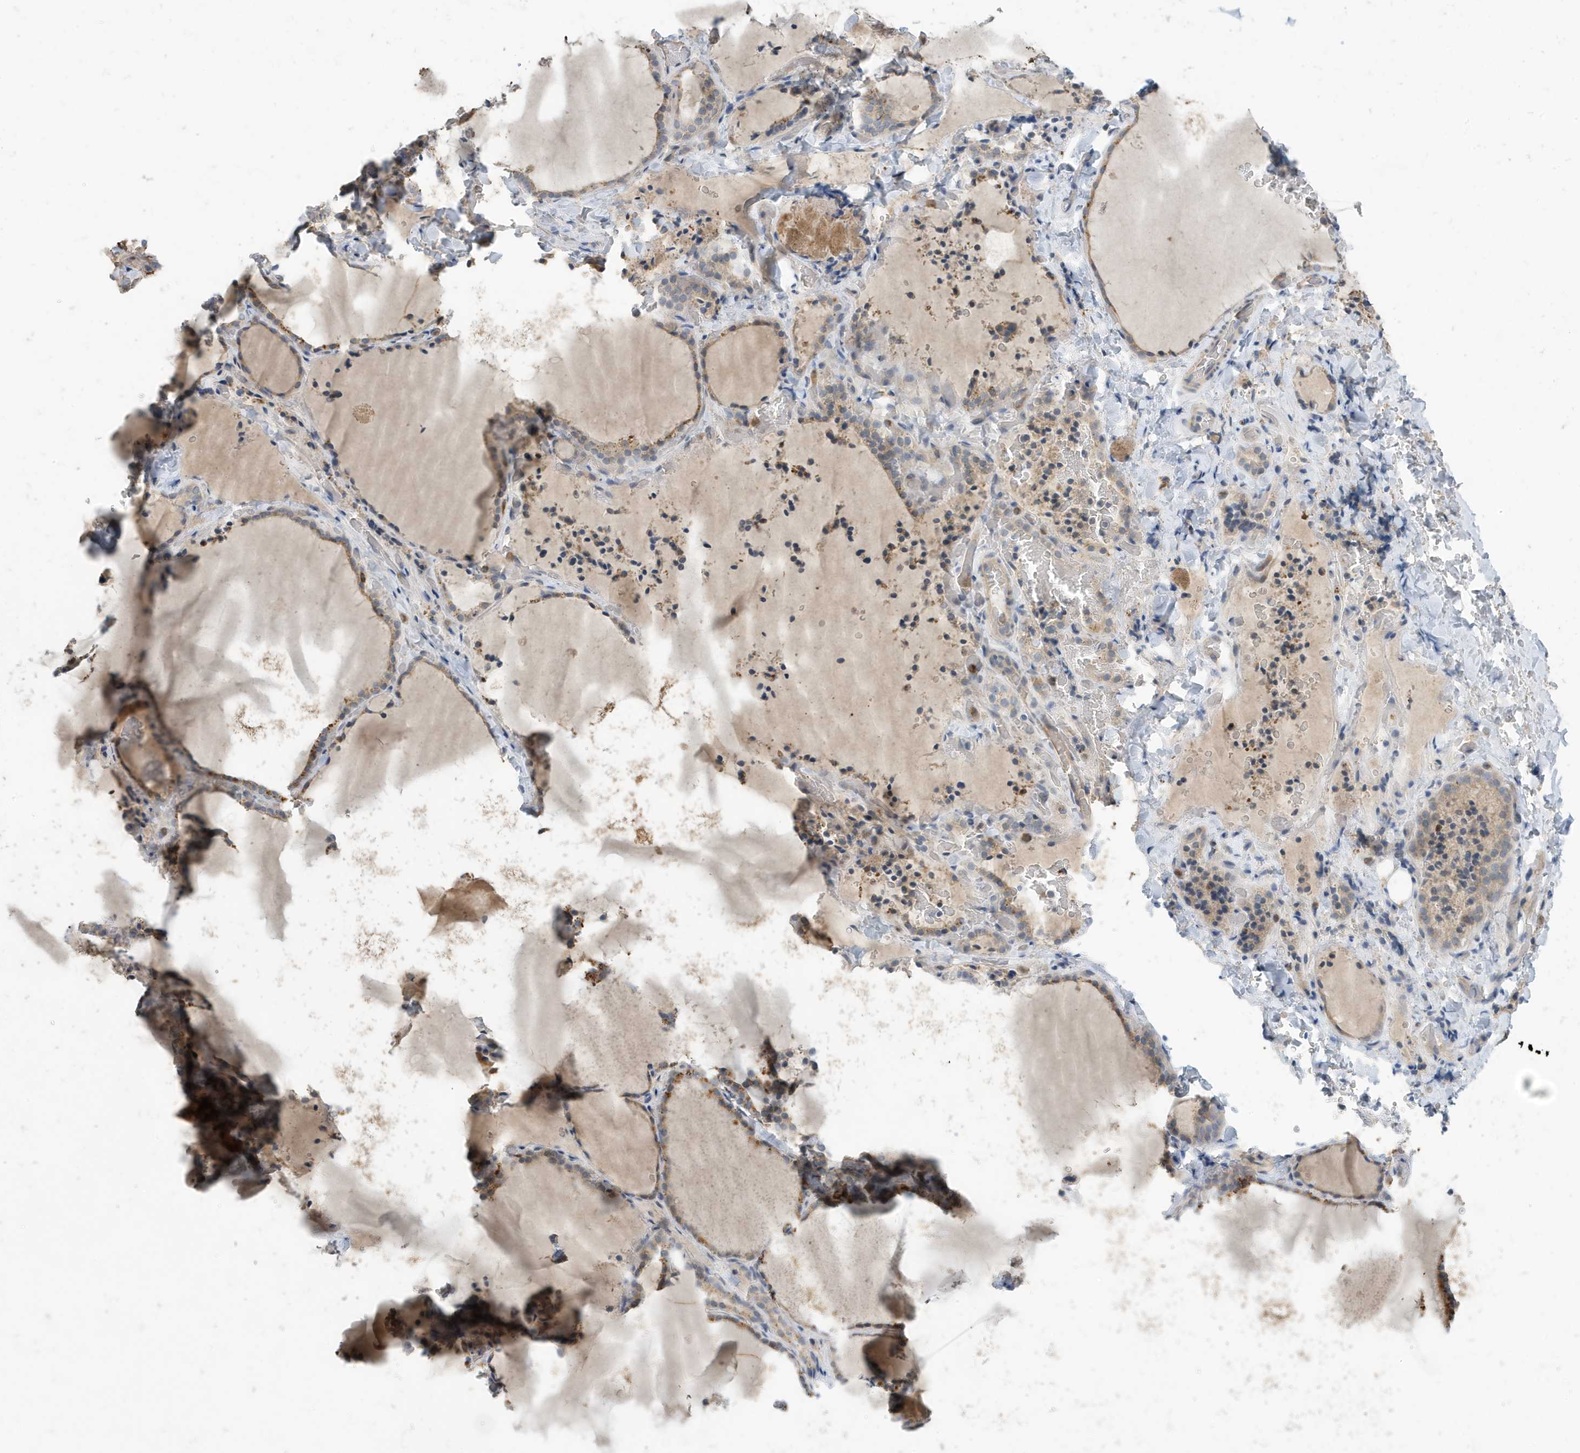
{"staining": {"intensity": "moderate", "quantity": "<25%", "location": "cytoplasmic/membranous"}, "tissue": "thyroid gland", "cell_type": "Glandular cells", "image_type": "normal", "snomed": [{"axis": "morphology", "description": "Normal tissue, NOS"}, {"axis": "topography", "description": "Thyroid gland"}], "caption": "Immunohistochemistry (DAB (3,3'-diaminobenzidine)) staining of benign human thyroid gland exhibits moderate cytoplasmic/membranous protein positivity in approximately <25% of glandular cells.", "gene": "NSUN3", "patient": {"sex": "female", "age": 22}}